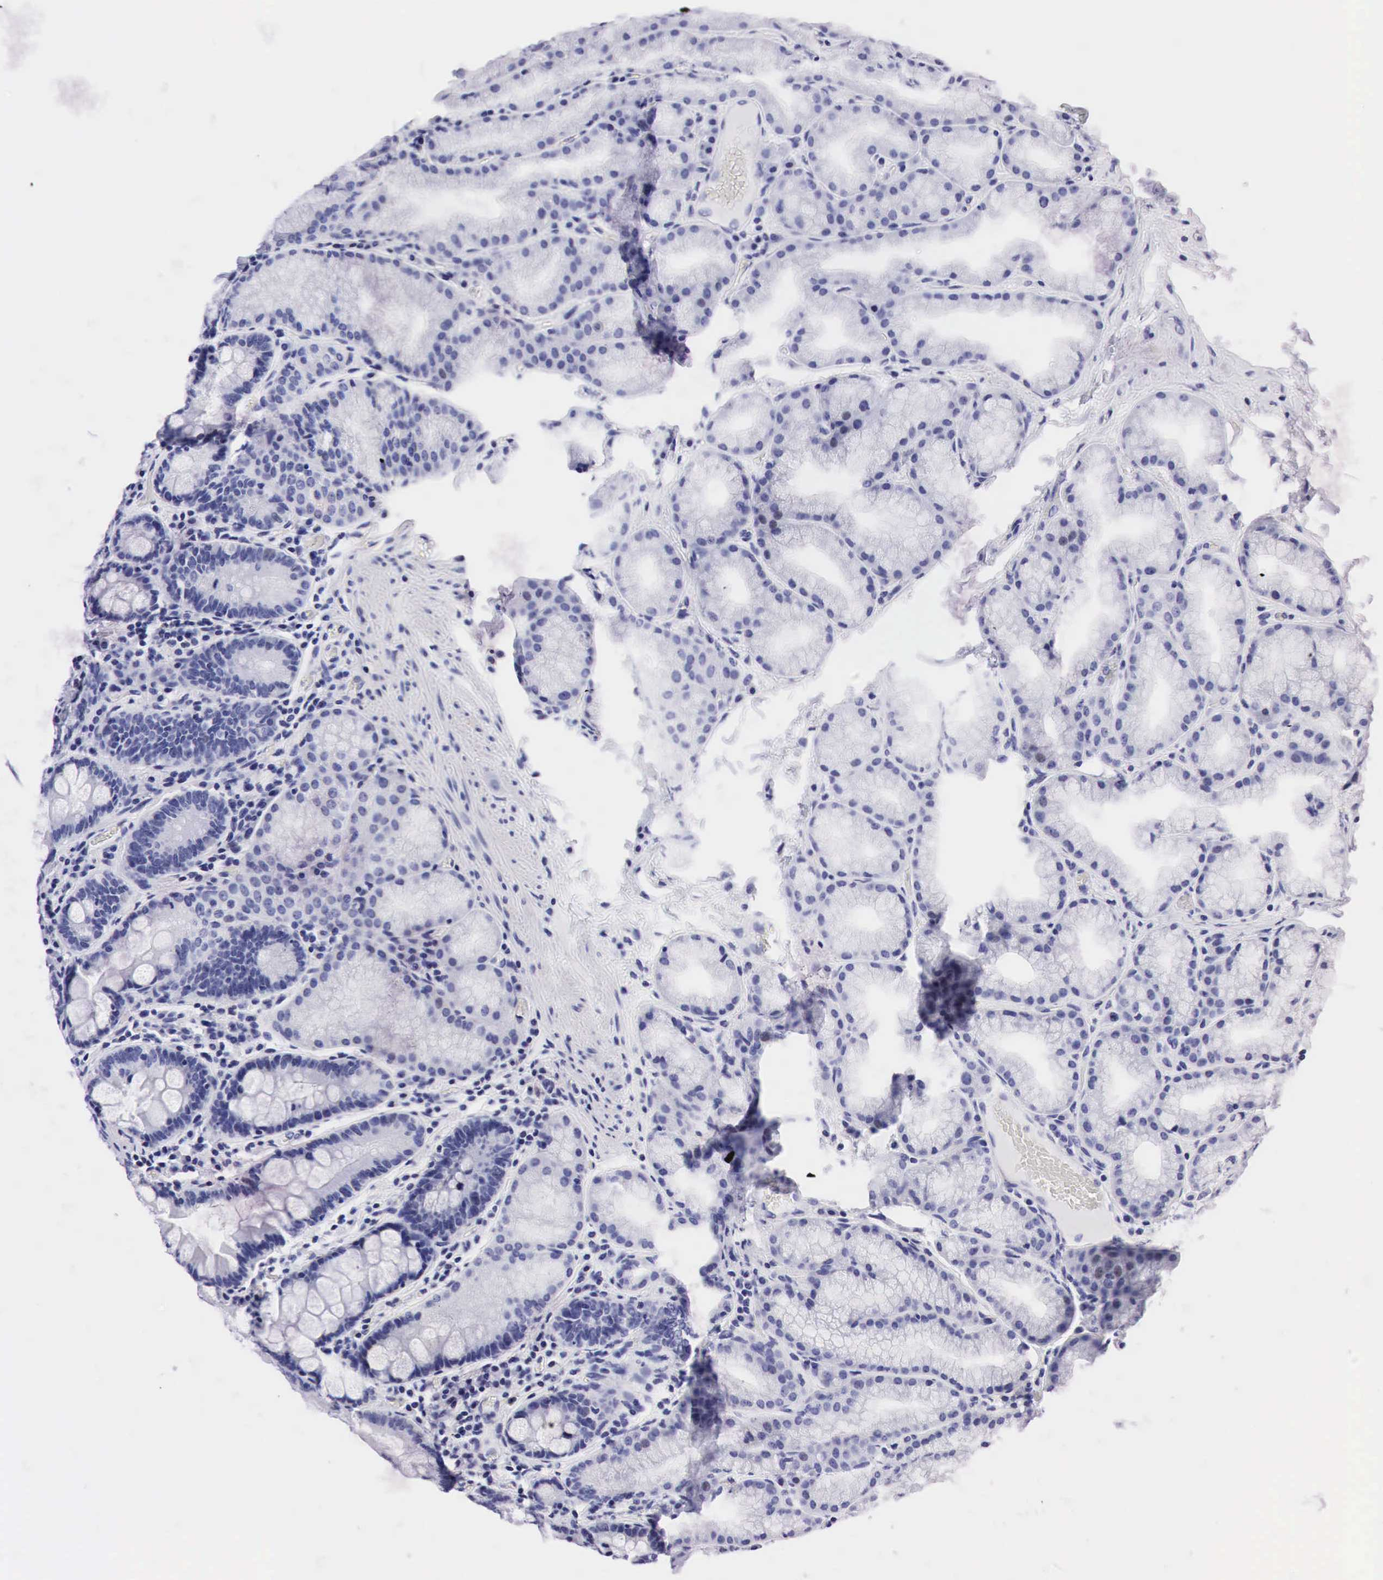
{"staining": {"intensity": "negative", "quantity": "none", "location": "none"}, "tissue": "duodenum", "cell_type": "Glandular cells", "image_type": "normal", "snomed": [{"axis": "morphology", "description": "Normal tissue, NOS"}, {"axis": "topography", "description": "Duodenum"}], "caption": "This photomicrograph is of normal duodenum stained with immunohistochemistry (IHC) to label a protein in brown with the nuclei are counter-stained blue. There is no staining in glandular cells. The staining was performed using DAB to visualize the protein expression in brown, while the nuclei were stained in blue with hematoxylin (Magnification: 20x).", "gene": "PTH", "patient": {"sex": "female", "age": 43}}